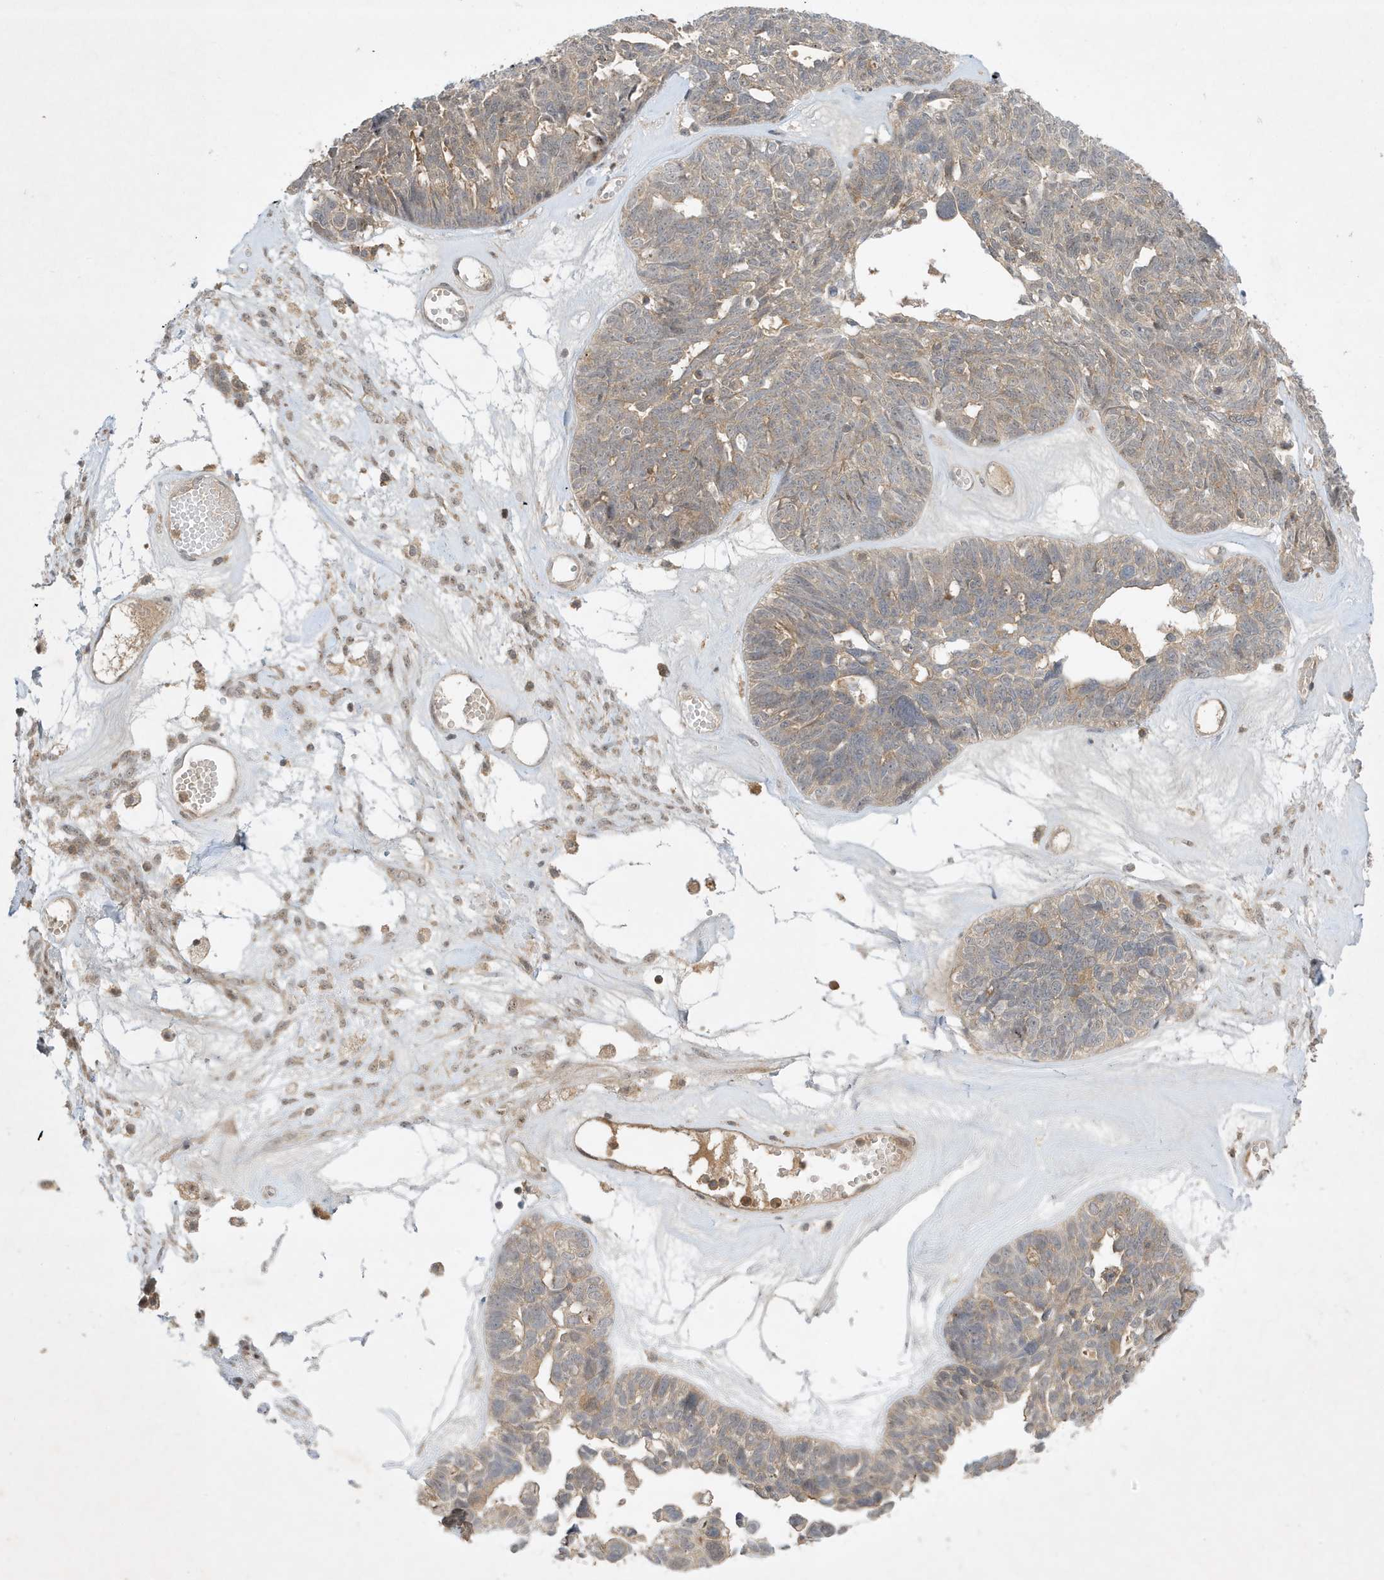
{"staining": {"intensity": "weak", "quantity": "<25%", "location": "cytoplasmic/membranous"}, "tissue": "ovarian cancer", "cell_type": "Tumor cells", "image_type": "cancer", "snomed": [{"axis": "morphology", "description": "Cystadenocarcinoma, serous, NOS"}, {"axis": "topography", "description": "Ovary"}], "caption": "Tumor cells show no significant positivity in ovarian cancer. Nuclei are stained in blue.", "gene": "MAST3", "patient": {"sex": "female", "age": 79}}